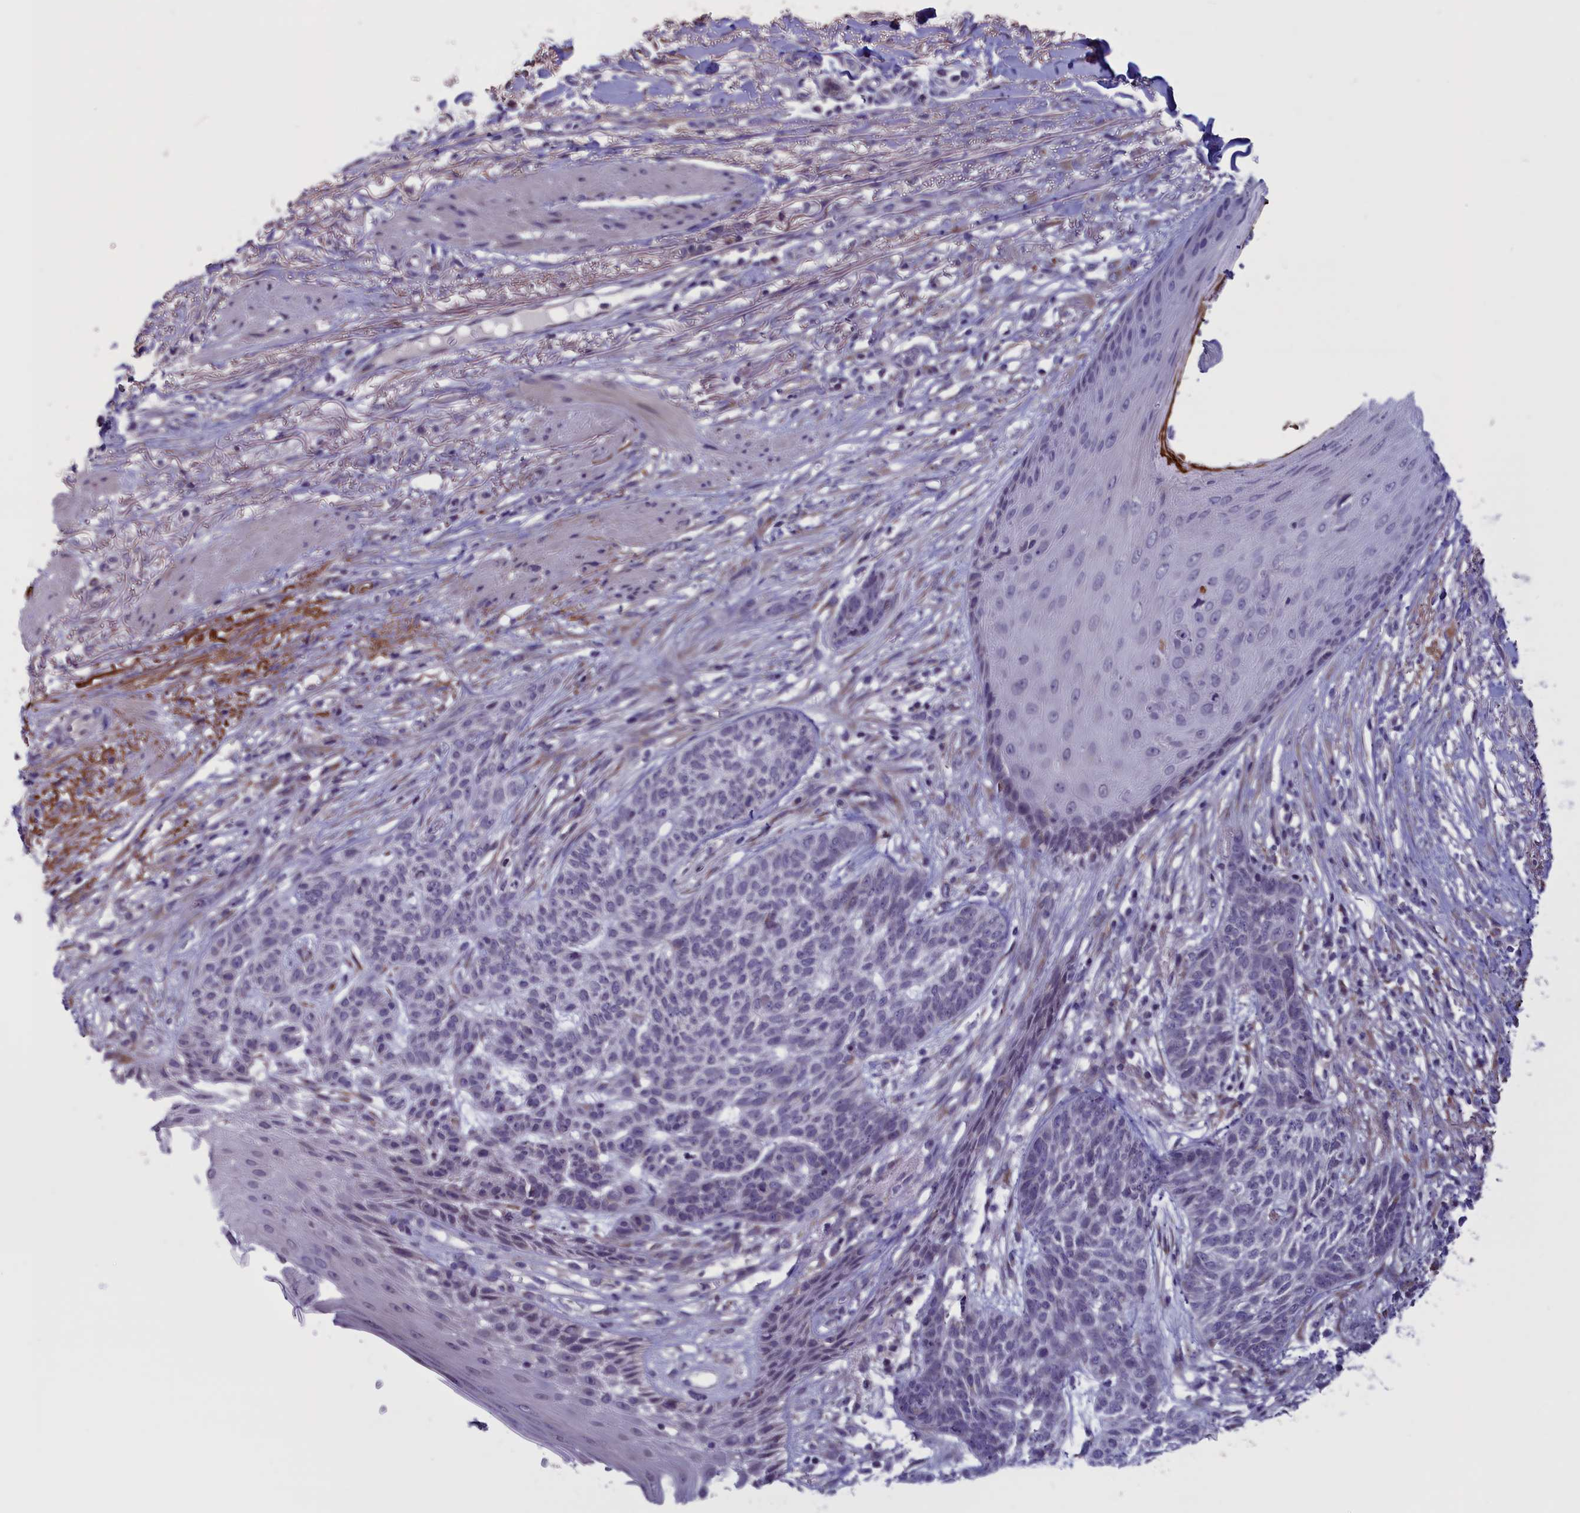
{"staining": {"intensity": "negative", "quantity": "none", "location": "none"}, "tissue": "skin cancer", "cell_type": "Tumor cells", "image_type": "cancer", "snomed": [{"axis": "morphology", "description": "Normal tissue, NOS"}, {"axis": "morphology", "description": "Basal cell carcinoma"}, {"axis": "topography", "description": "Skin"}], "caption": "Immunohistochemistry (IHC) image of neoplastic tissue: skin cancer (basal cell carcinoma) stained with DAB (3,3'-diaminobenzidine) displays no significant protein staining in tumor cells. (Brightfield microscopy of DAB (3,3'-diaminobenzidine) immunohistochemistry at high magnification).", "gene": "PARS2", "patient": {"sex": "male", "age": 64}}